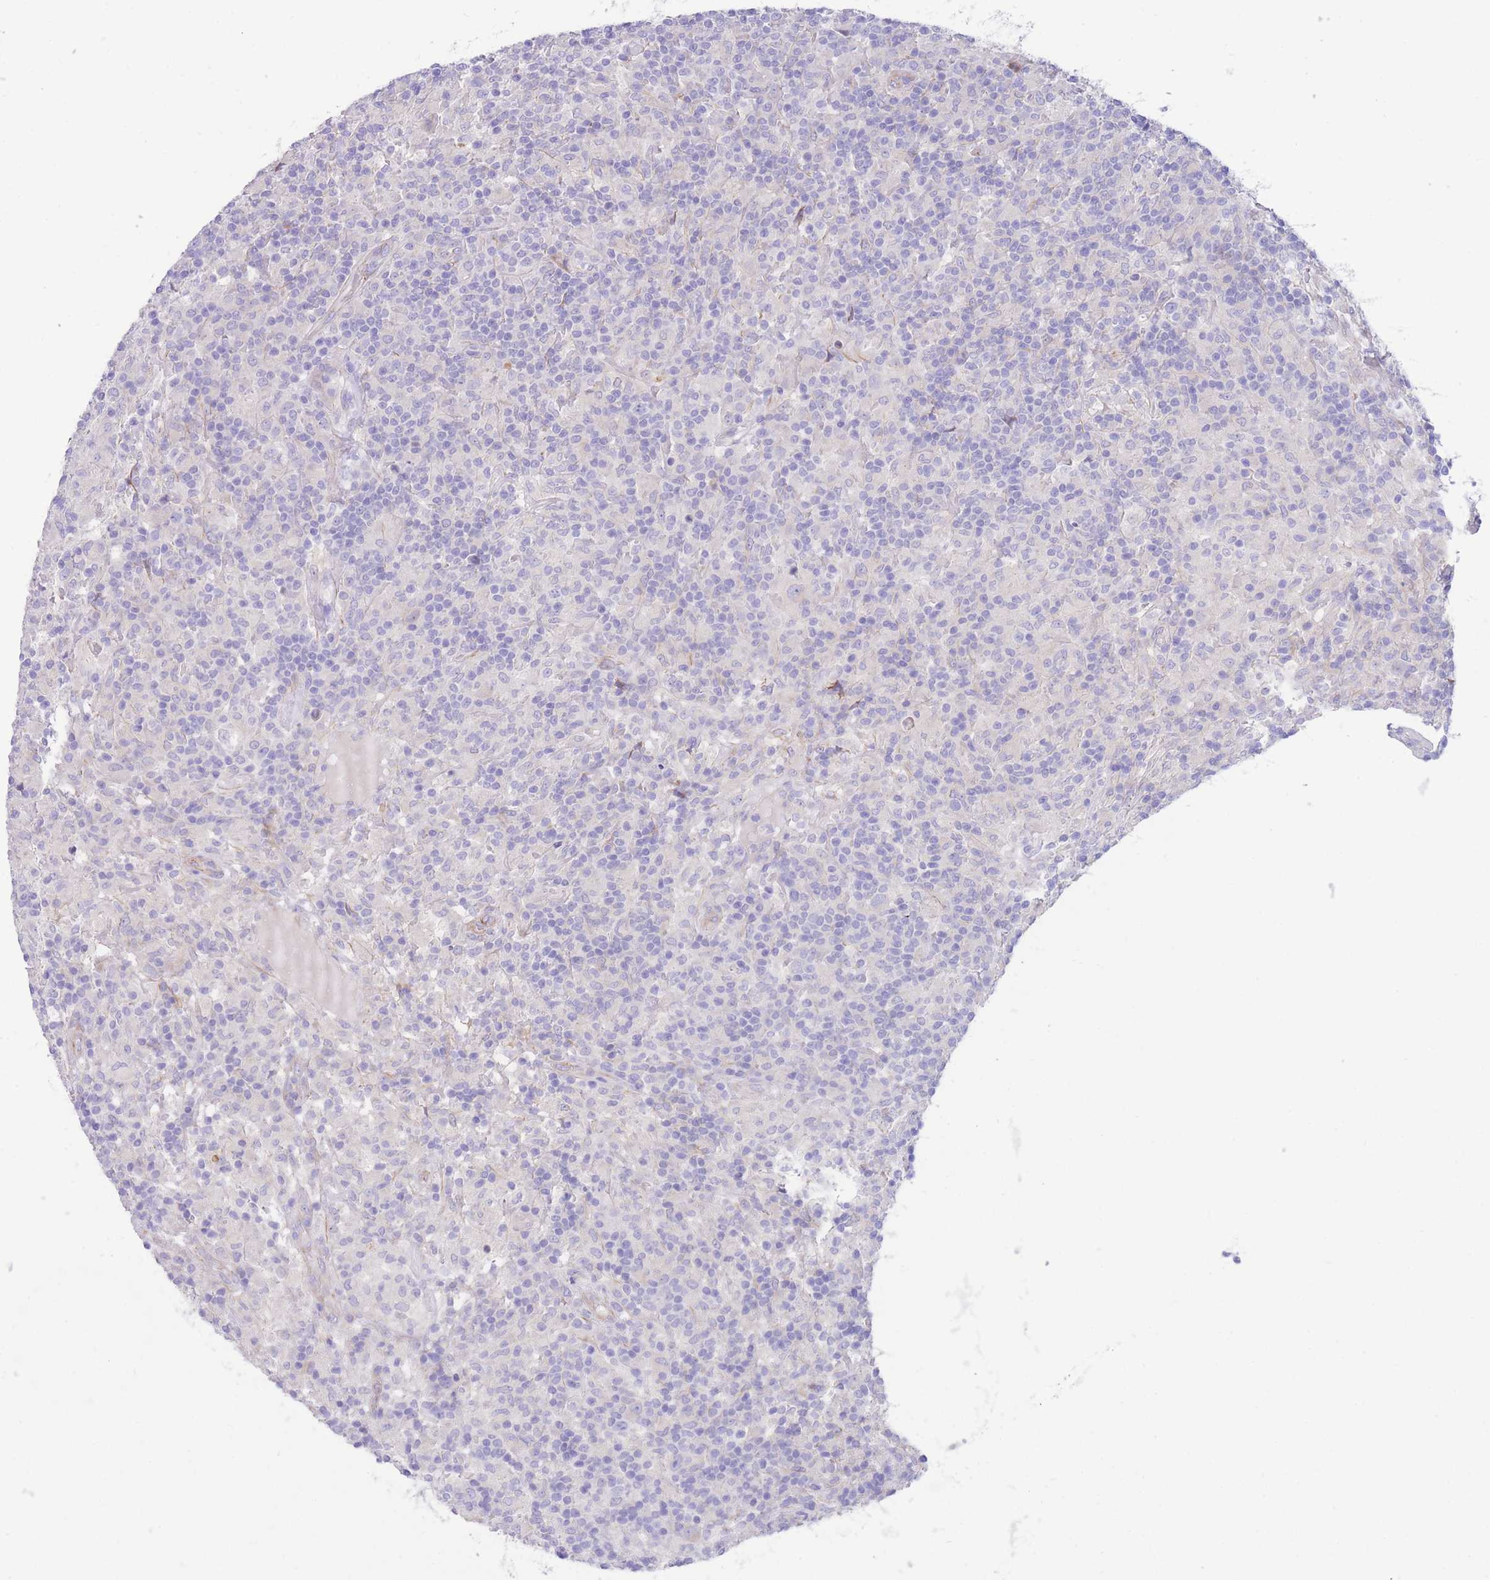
{"staining": {"intensity": "negative", "quantity": "none", "location": "none"}, "tissue": "lymphoma", "cell_type": "Tumor cells", "image_type": "cancer", "snomed": [{"axis": "morphology", "description": "Hodgkin's disease, NOS"}, {"axis": "topography", "description": "Lymph node"}], "caption": "A high-resolution micrograph shows immunohistochemistry staining of lymphoma, which exhibits no significant staining in tumor cells. (DAB (3,3'-diaminobenzidine) immunohistochemistry (IHC), high magnification).", "gene": "DET1", "patient": {"sex": "male", "age": 70}}